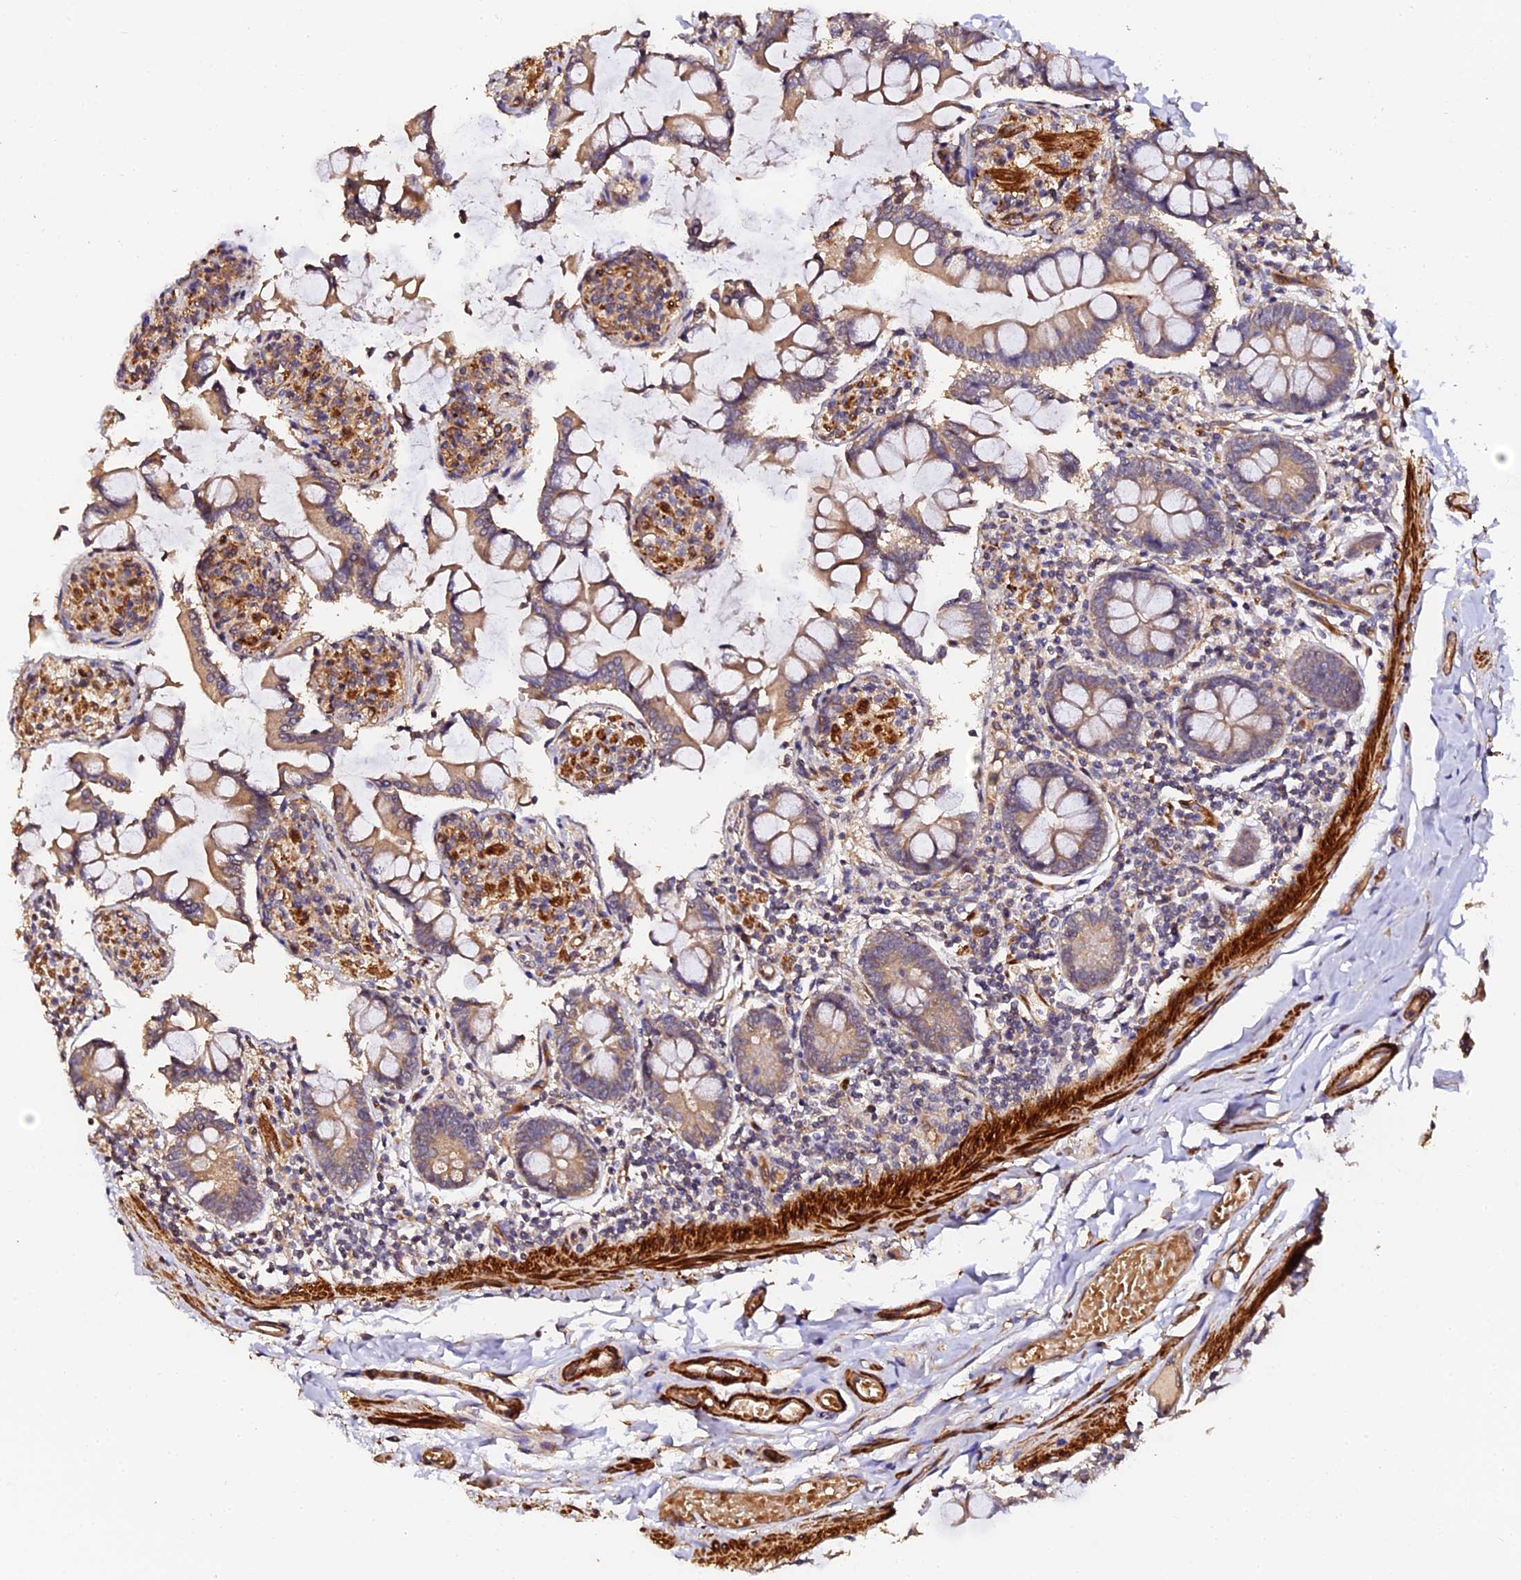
{"staining": {"intensity": "moderate", "quantity": ">75%", "location": "cytoplasmic/membranous"}, "tissue": "small intestine", "cell_type": "Glandular cells", "image_type": "normal", "snomed": [{"axis": "morphology", "description": "Normal tissue, NOS"}, {"axis": "topography", "description": "Small intestine"}], "caption": "Brown immunohistochemical staining in benign human small intestine reveals moderate cytoplasmic/membranous expression in approximately >75% of glandular cells.", "gene": "TDO2", "patient": {"sex": "male", "age": 41}}